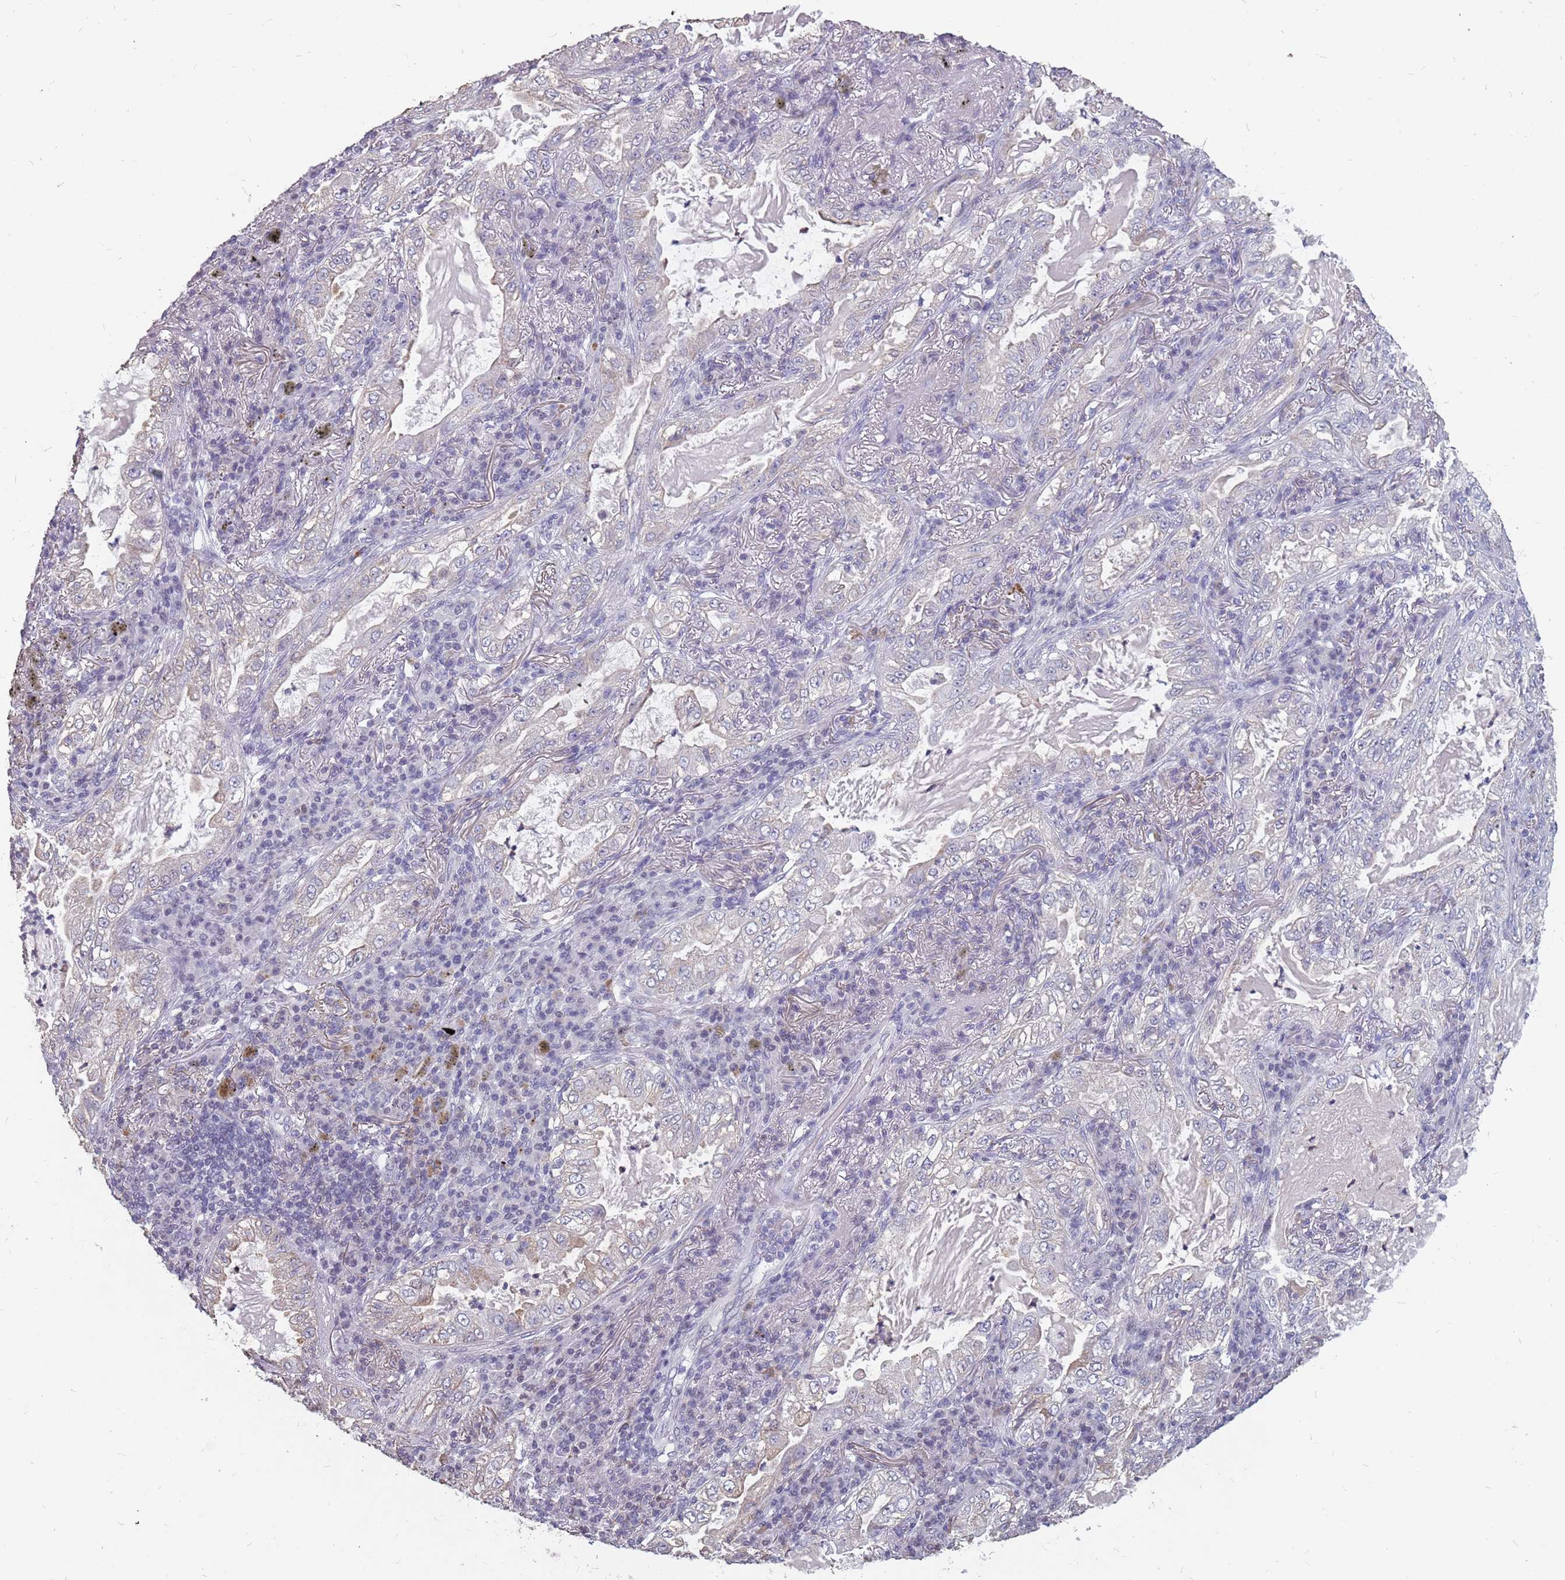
{"staining": {"intensity": "negative", "quantity": "none", "location": "none"}, "tissue": "lung cancer", "cell_type": "Tumor cells", "image_type": "cancer", "snomed": [{"axis": "morphology", "description": "Adenocarcinoma, NOS"}, {"axis": "topography", "description": "Lung"}], "caption": "Lung cancer (adenocarcinoma) was stained to show a protein in brown. There is no significant staining in tumor cells.", "gene": "NEK6", "patient": {"sex": "female", "age": 73}}